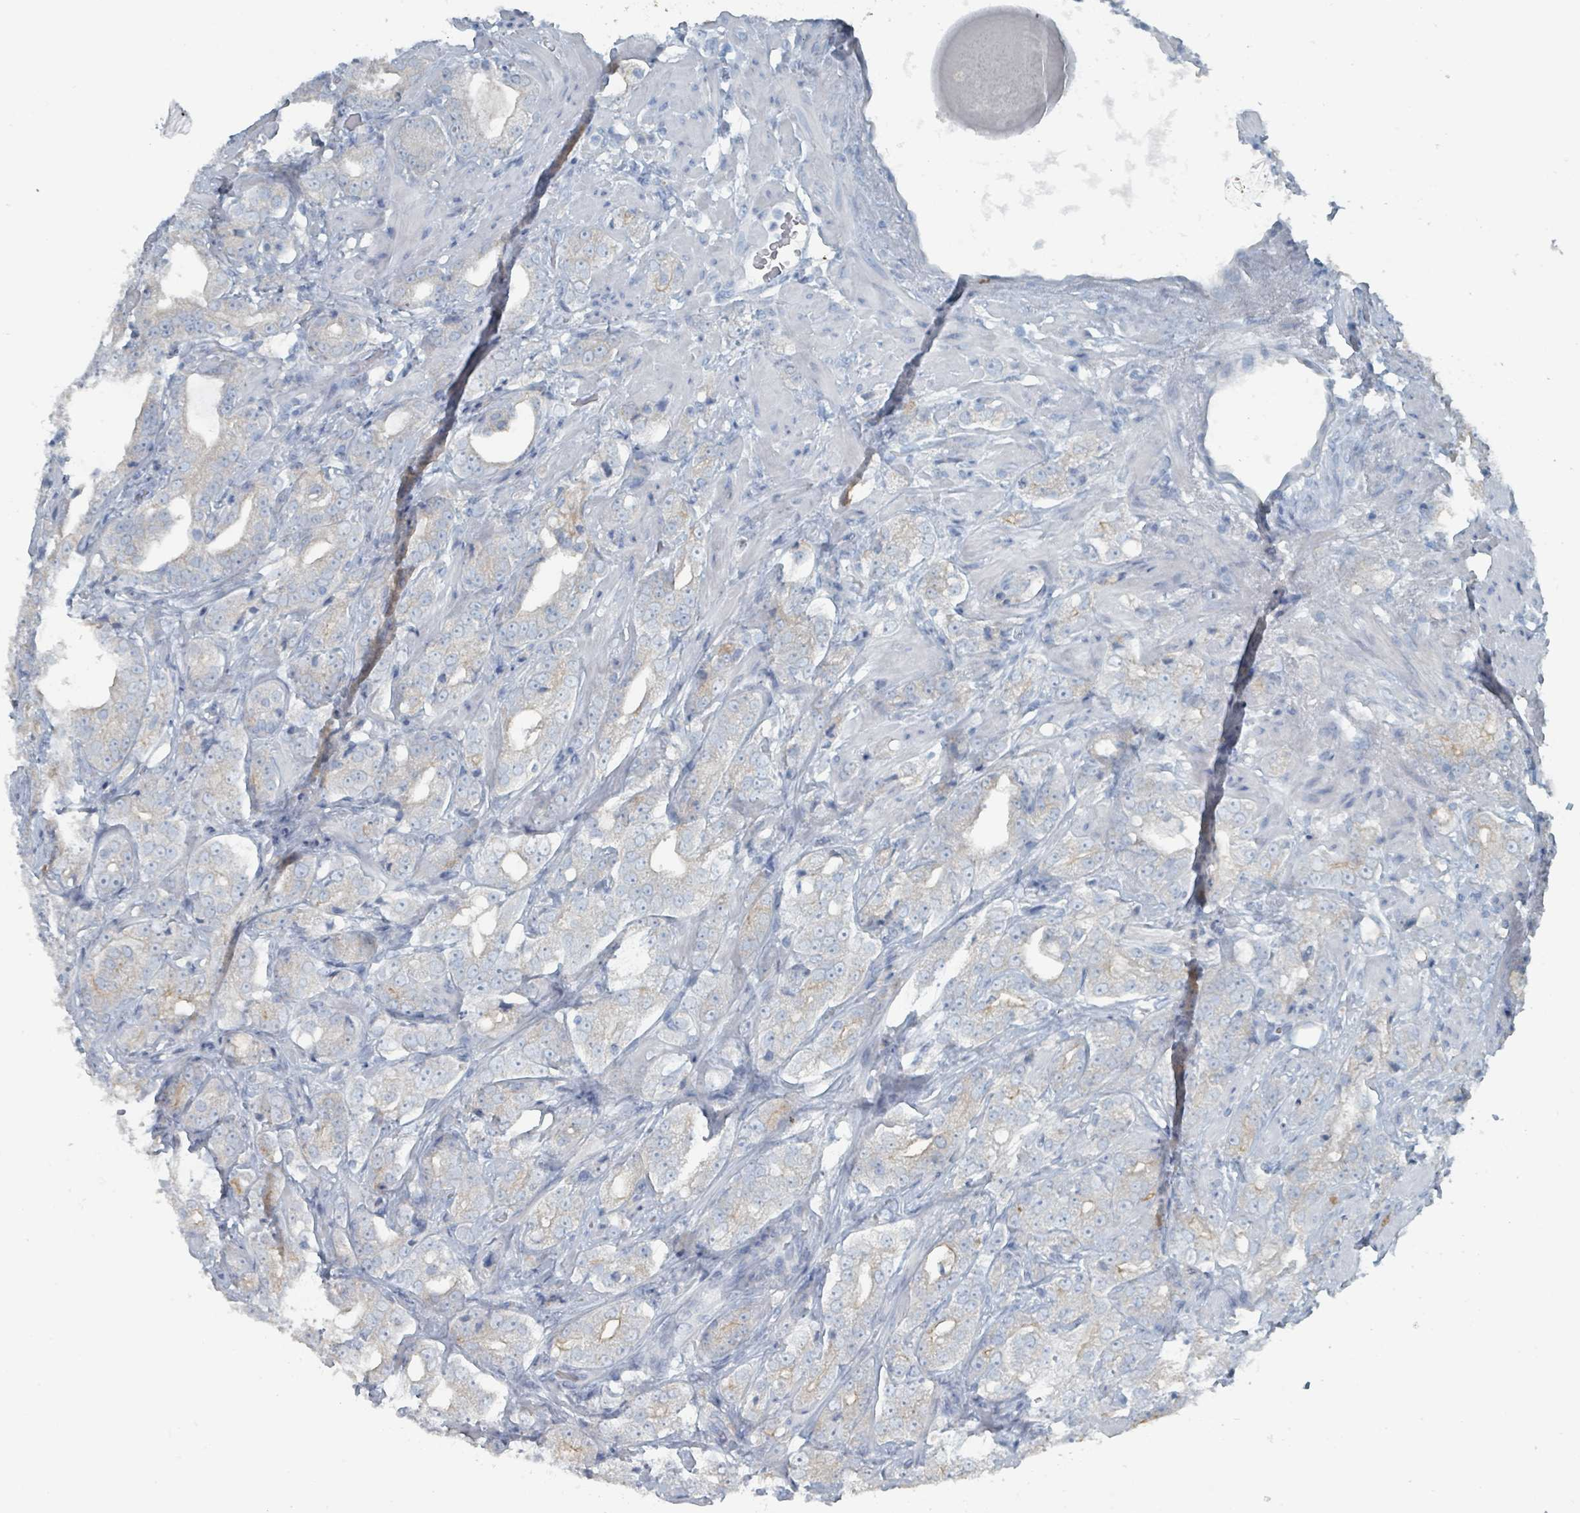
{"staining": {"intensity": "negative", "quantity": "none", "location": "none"}, "tissue": "prostate cancer", "cell_type": "Tumor cells", "image_type": "cancer", "snomed": [{"axis": "morphology", "description": "Adenocarcinoma, Low grade"}, {"axis": "topography", "description": "Prostate"}], "caption": "The histopathology image shows no staining of tumor cells in prostate adenocarcinoma (low-grade).", "gene": "GAMT", "patient": {"sex": "male", "age": 67}}